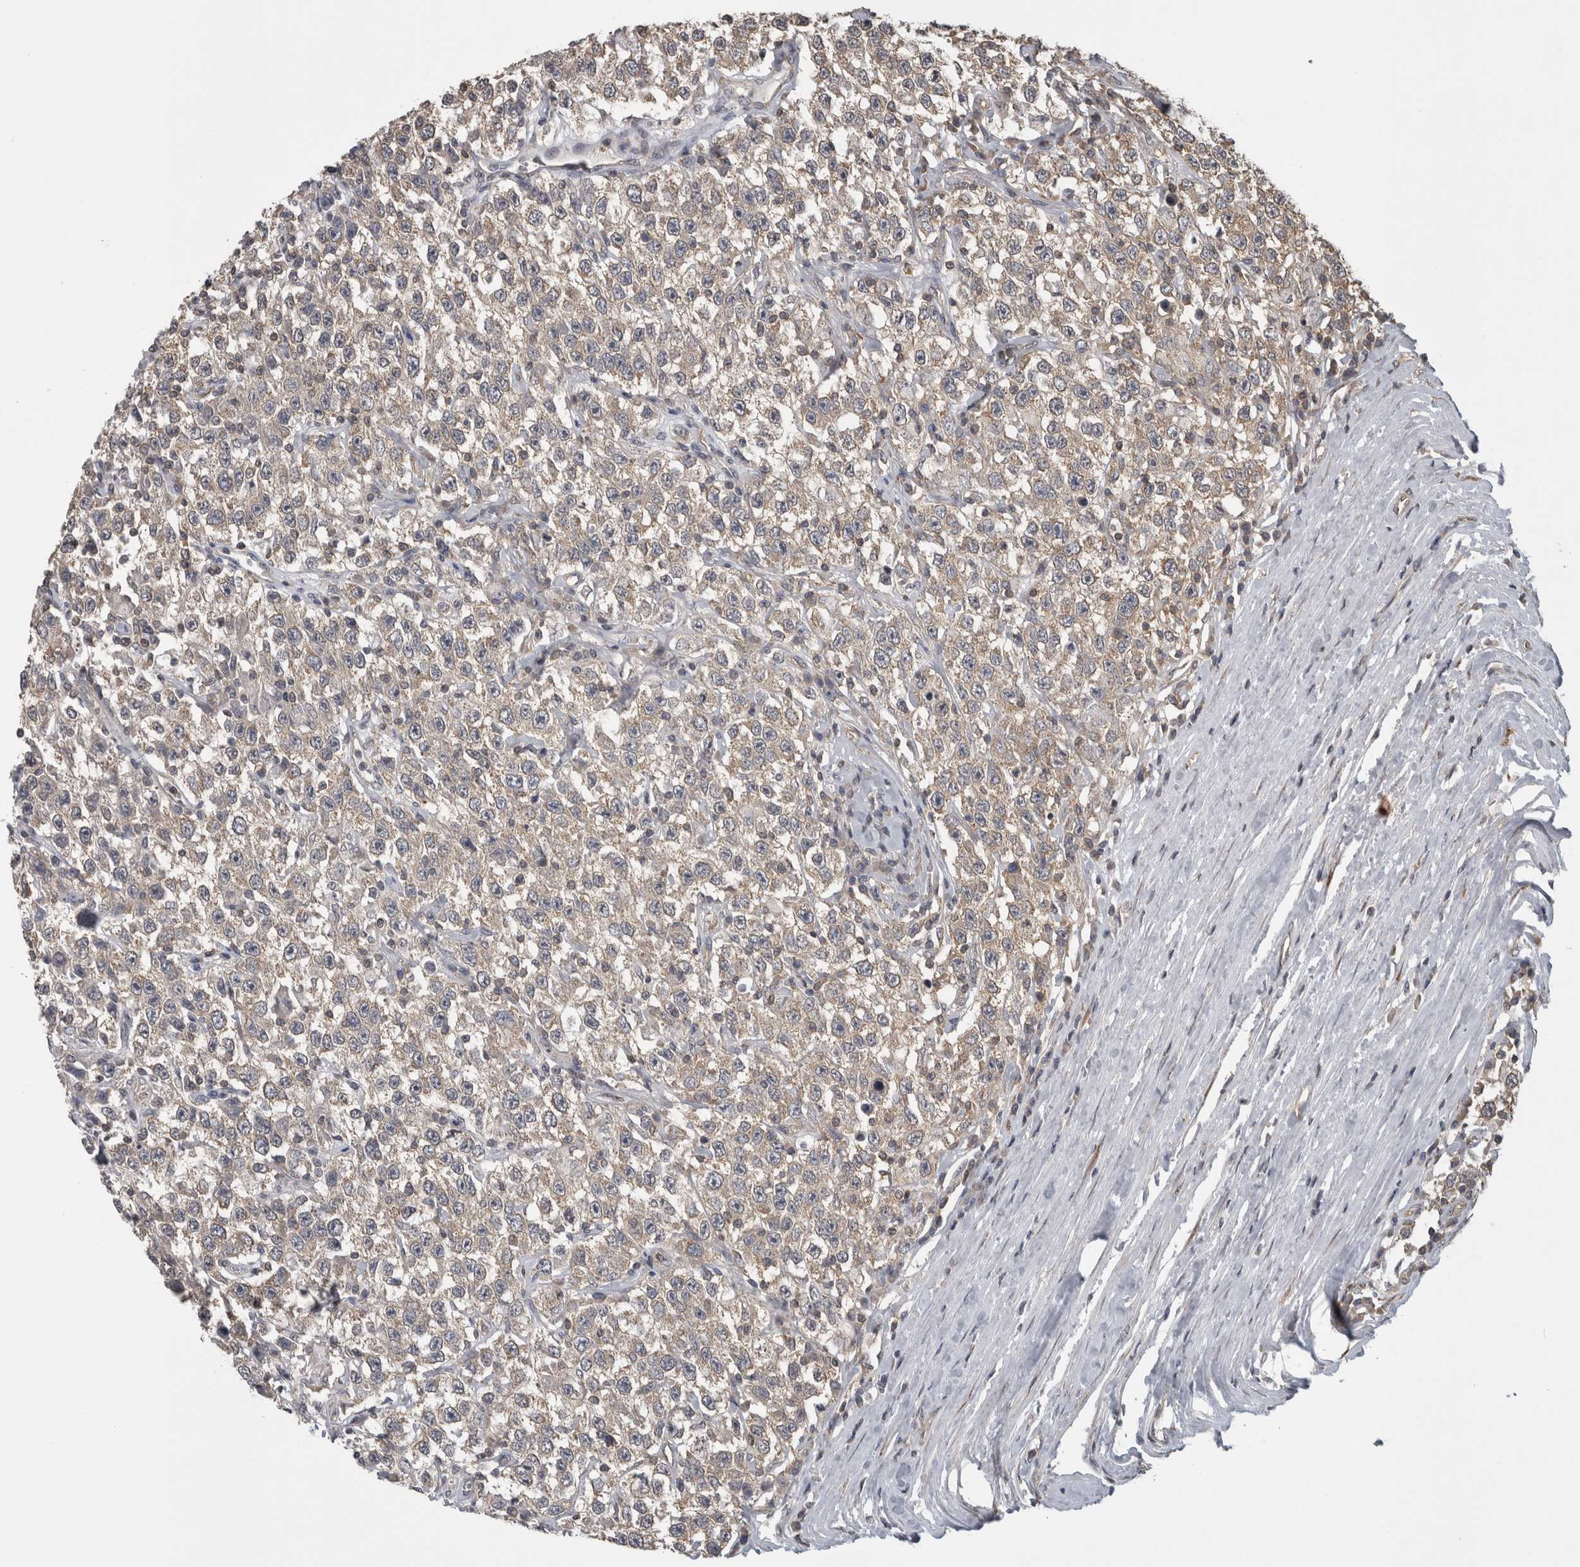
{"staining": {"intensity": "weak", "quantity": "25%-75%", "location": "cytoplasmic/membranous"}, "tissue": "testis cancer", "cell_type": "Tumor cells", "image_type": "cancer", "snomed": [{"axis": "morphology", "description": "Seminoma, NOS"}, {"axis": "topography", "description": "Testis"}], "caption": "A brown stain labels weak cytoplasmic/membranous positivity of a protein in human seminoma (testis) tumor cells. (brown staining indicates protein expression, while blue staining denotes nuclei).", "gene": "ATXN2", "patient": {"sex": "male", "age": 41}}